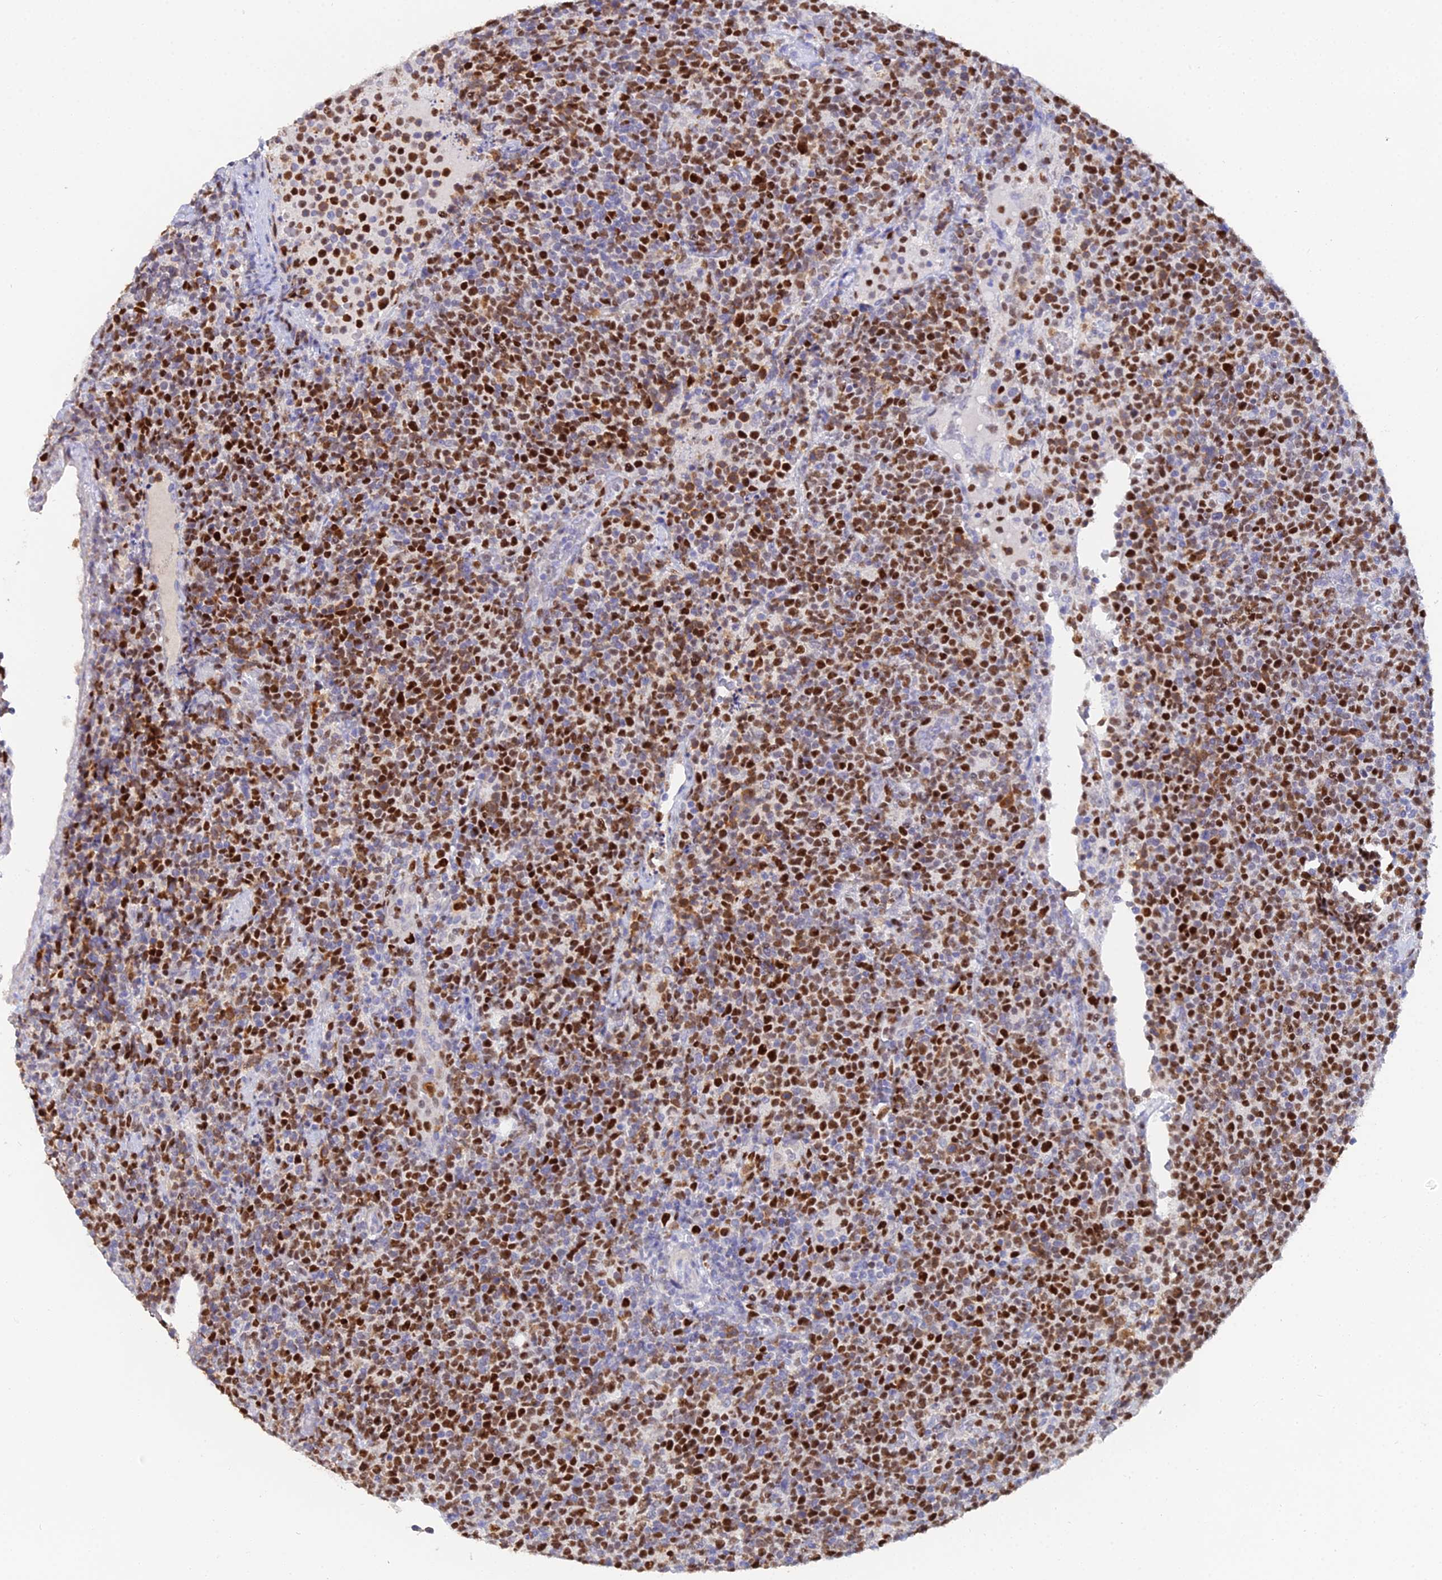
{"staining": {"intensity": "strong", "quantity": ">75%", "location": "nuclear"}, "tissue": "lymphoma", "cell_type": "Tumor cells", "image_type": "cancer", "snomed": [{"axis": "morphology", "description": "Malignant lymphoma, non-Hodgkin's type, High grade"}, {"axis": "topography", "description": "Lymph node"}], "caption": "Approximately >75% of tumor cells in high-grade malignant lymphoma, non-Hodgkin's type show strong nuclear protein expression as visualized by brown immunohistochemical staining.", "gene": "MCM2", "patient": {"sex": "male", "age": 61}}